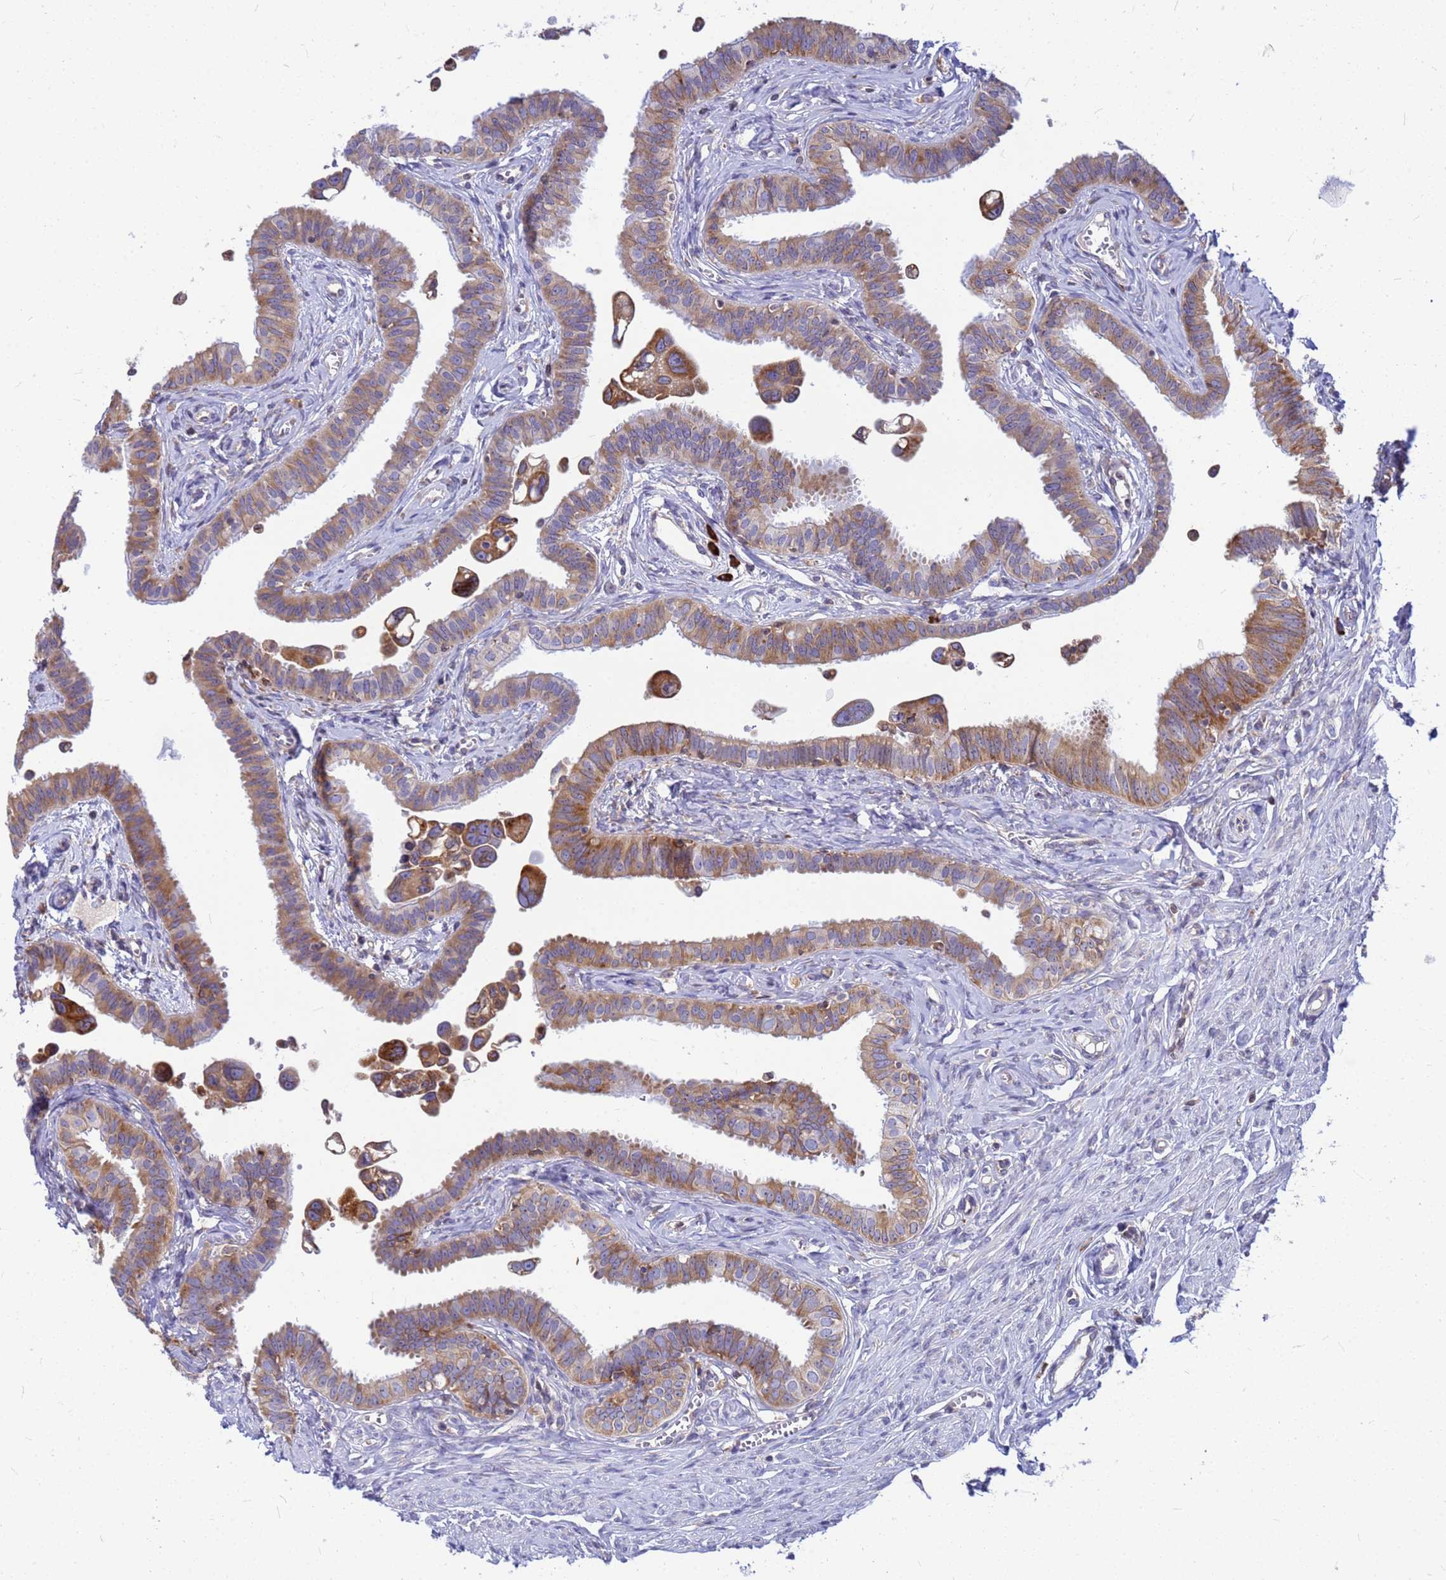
{"staining": {"intensity": "moderate", "quantity": ">75%", "location": "cytoplasmic/membranous"}, "tissue": "fallopian tube", "cell_type": "Glandular cells", "image_type": "normal", "snomed": [{"axis": "morphology", "description": "Normal tissue, NOS"}, {"axis": "morphology", "description": "Carcinoma, NOS"}, {"axis": "topography", "description": "Fallopian tube"}, {"axis": "topography", "description": "Ovary"}], "caption": "Unremarkable fallopian tube reveals moderate cytoplasmic/membranous expression in about >75% of glandular cells, visualized by immunohistochemistry.", "gene": "SSR4", "patient": {"sex": "female", "age": 59}}